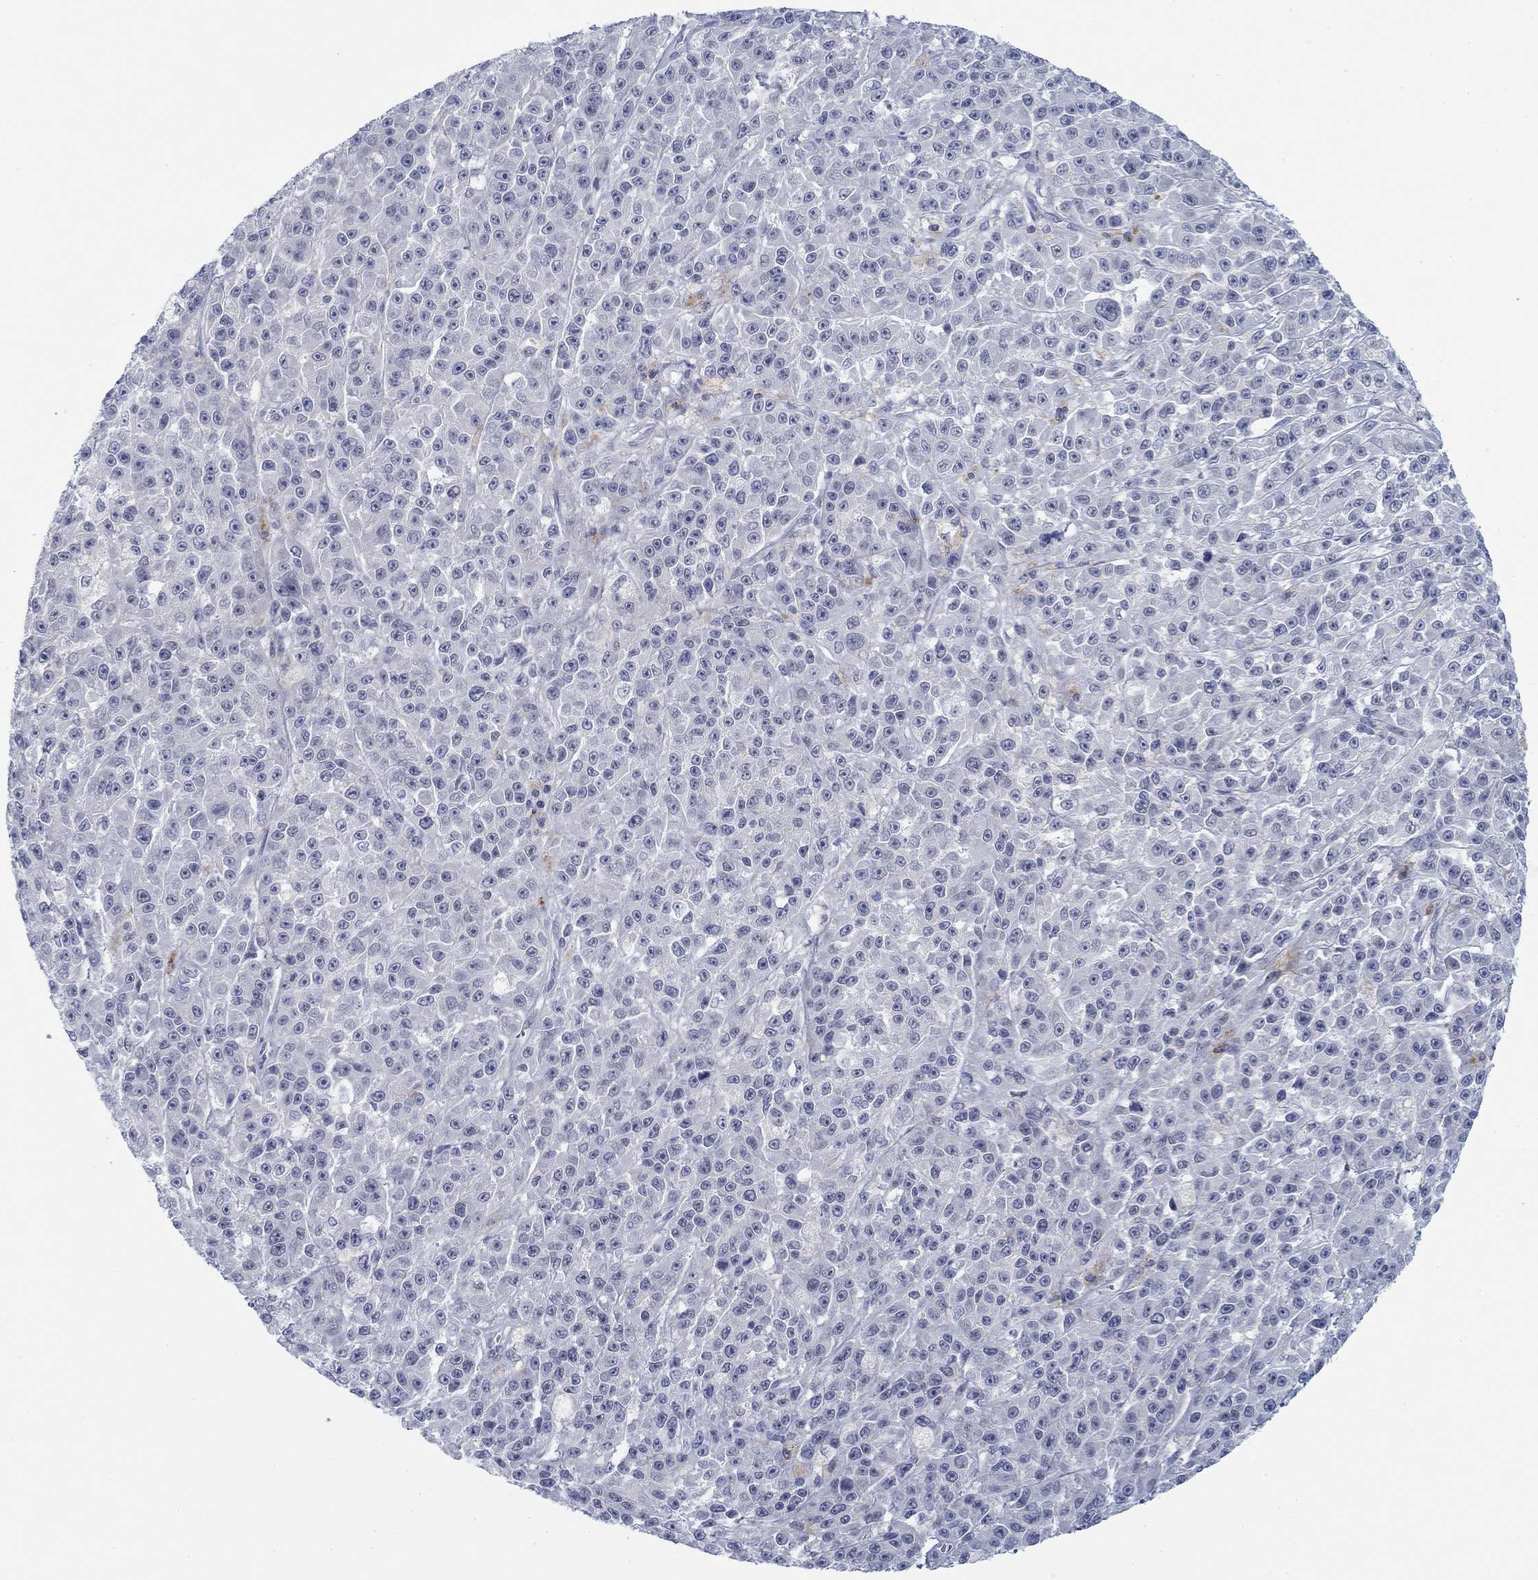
{"staining": {"intensity": "negative", "quantity": "none", "location": "none"}, "tissue": "melanoma", "cell_type": "Tumor cells", "image_type": "cancer", "snomed": [{"axis": "morphology", "description": "Malignant melanoma, NOS"}, {"axis": "topography", "description": "Skin"}], "caption": "Human malignant melanoma stained for a protein using immunohistochemistry (IHC) reveals no expression in tumor cells.", "gene": "DNAL1", "patient": {"sex": "female", "age": 58}}